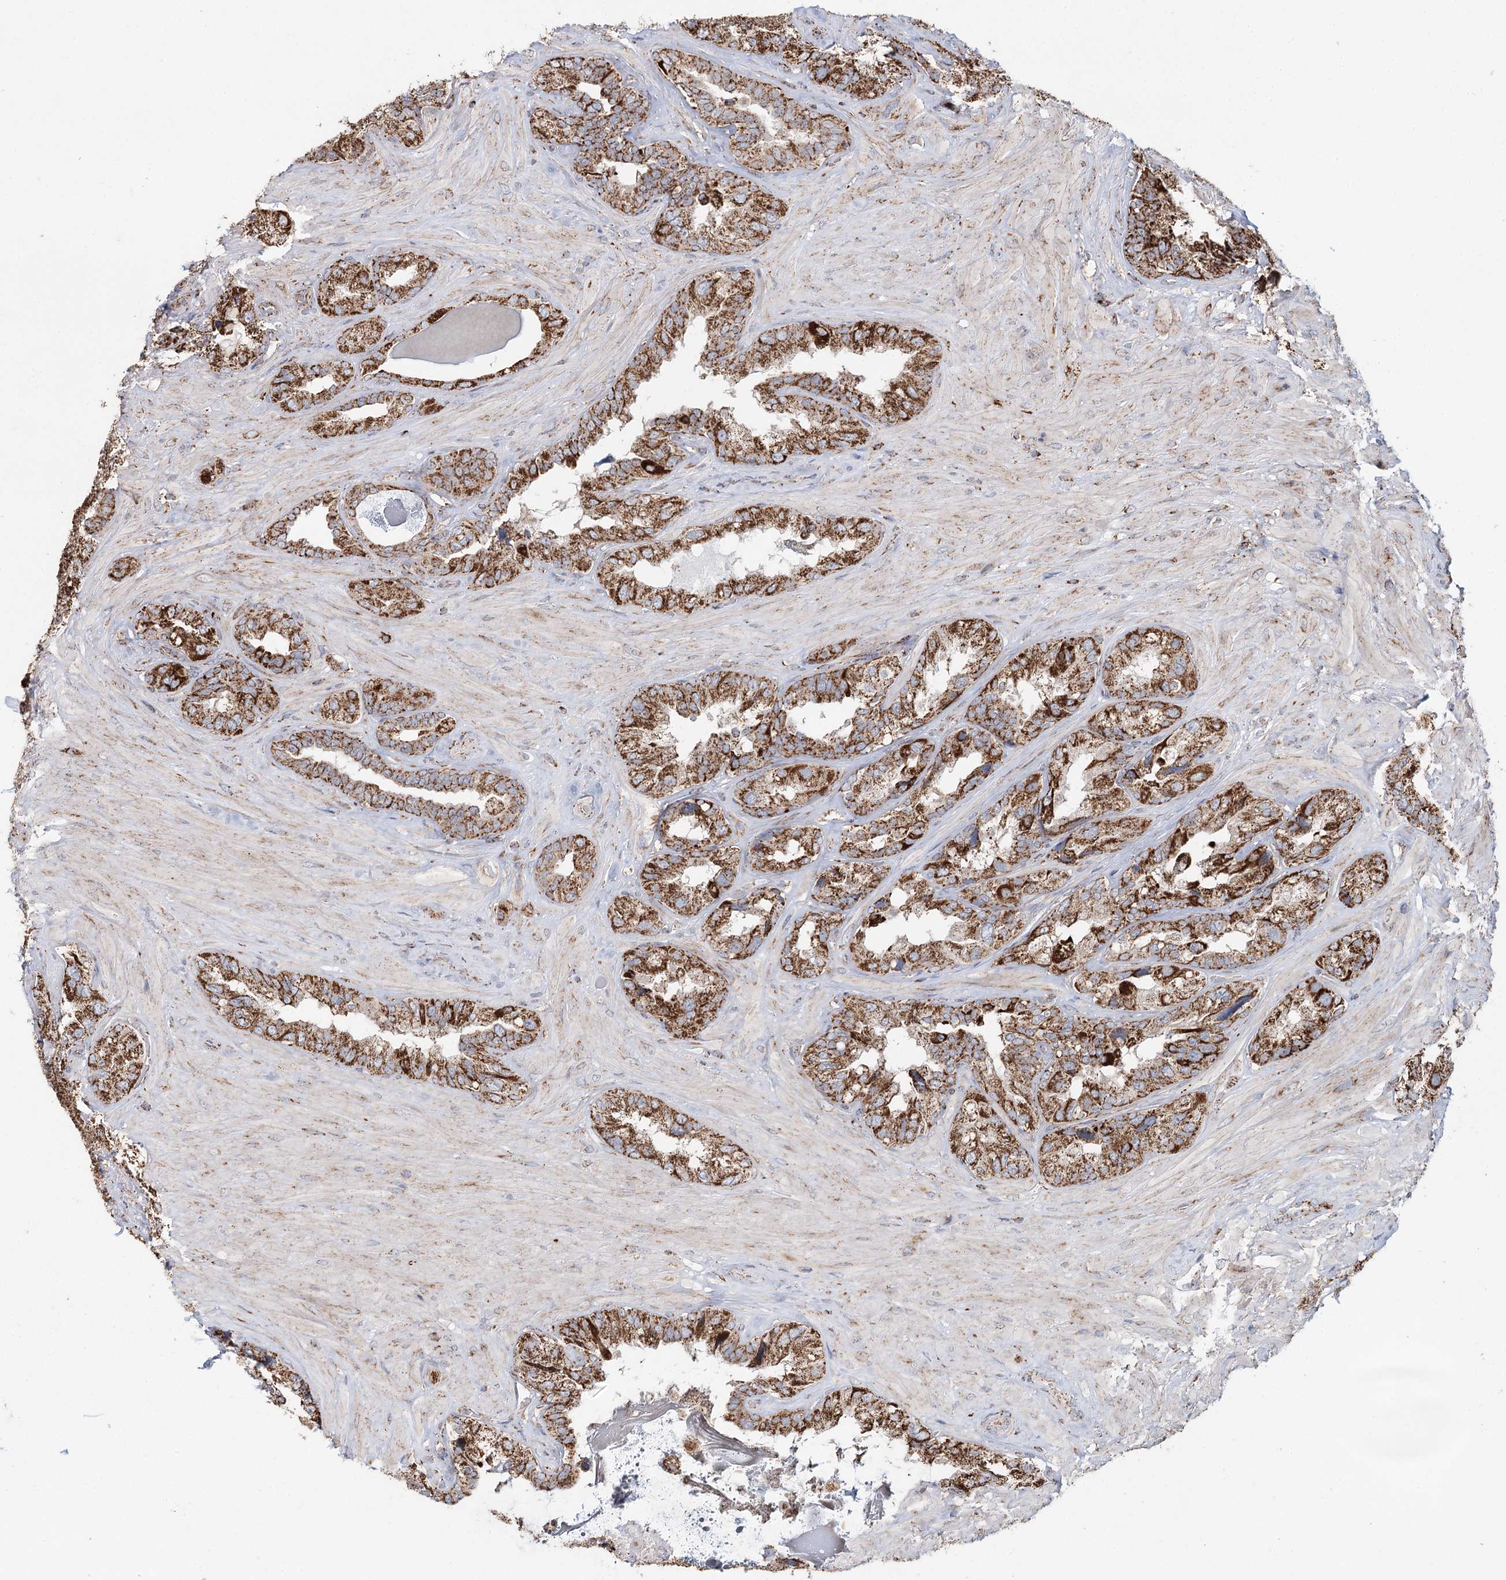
{"staining": {"intensity": "strong", "quantity": ">75%", "location": "cytoplasmic/membranous"}, "tissue": "seminal vesicle", "cell_type": "Glandular cells", "image_type": "normal", "snomed": [{"axis": "morphology", "description": "Normal tissue, NOS"}, {"axis": "topography", "description": "Seminal veicle"}, {"axis": "topography", "description": "Peripheral nerve tissue"}], "caption": "Brown immunohistochemical staining in benign seminal vesicle displays strong cytoplasmic/membranous expression in about >75% of glandular cells. The staining is performed using DAB (3,3'-diaminobenzidine) brown chromogen to label protein expression. The nuclei are counter-stained blue using hematoxylin.", "gene": "APH1A", "patient": {"sex": "male", "age": 67}}